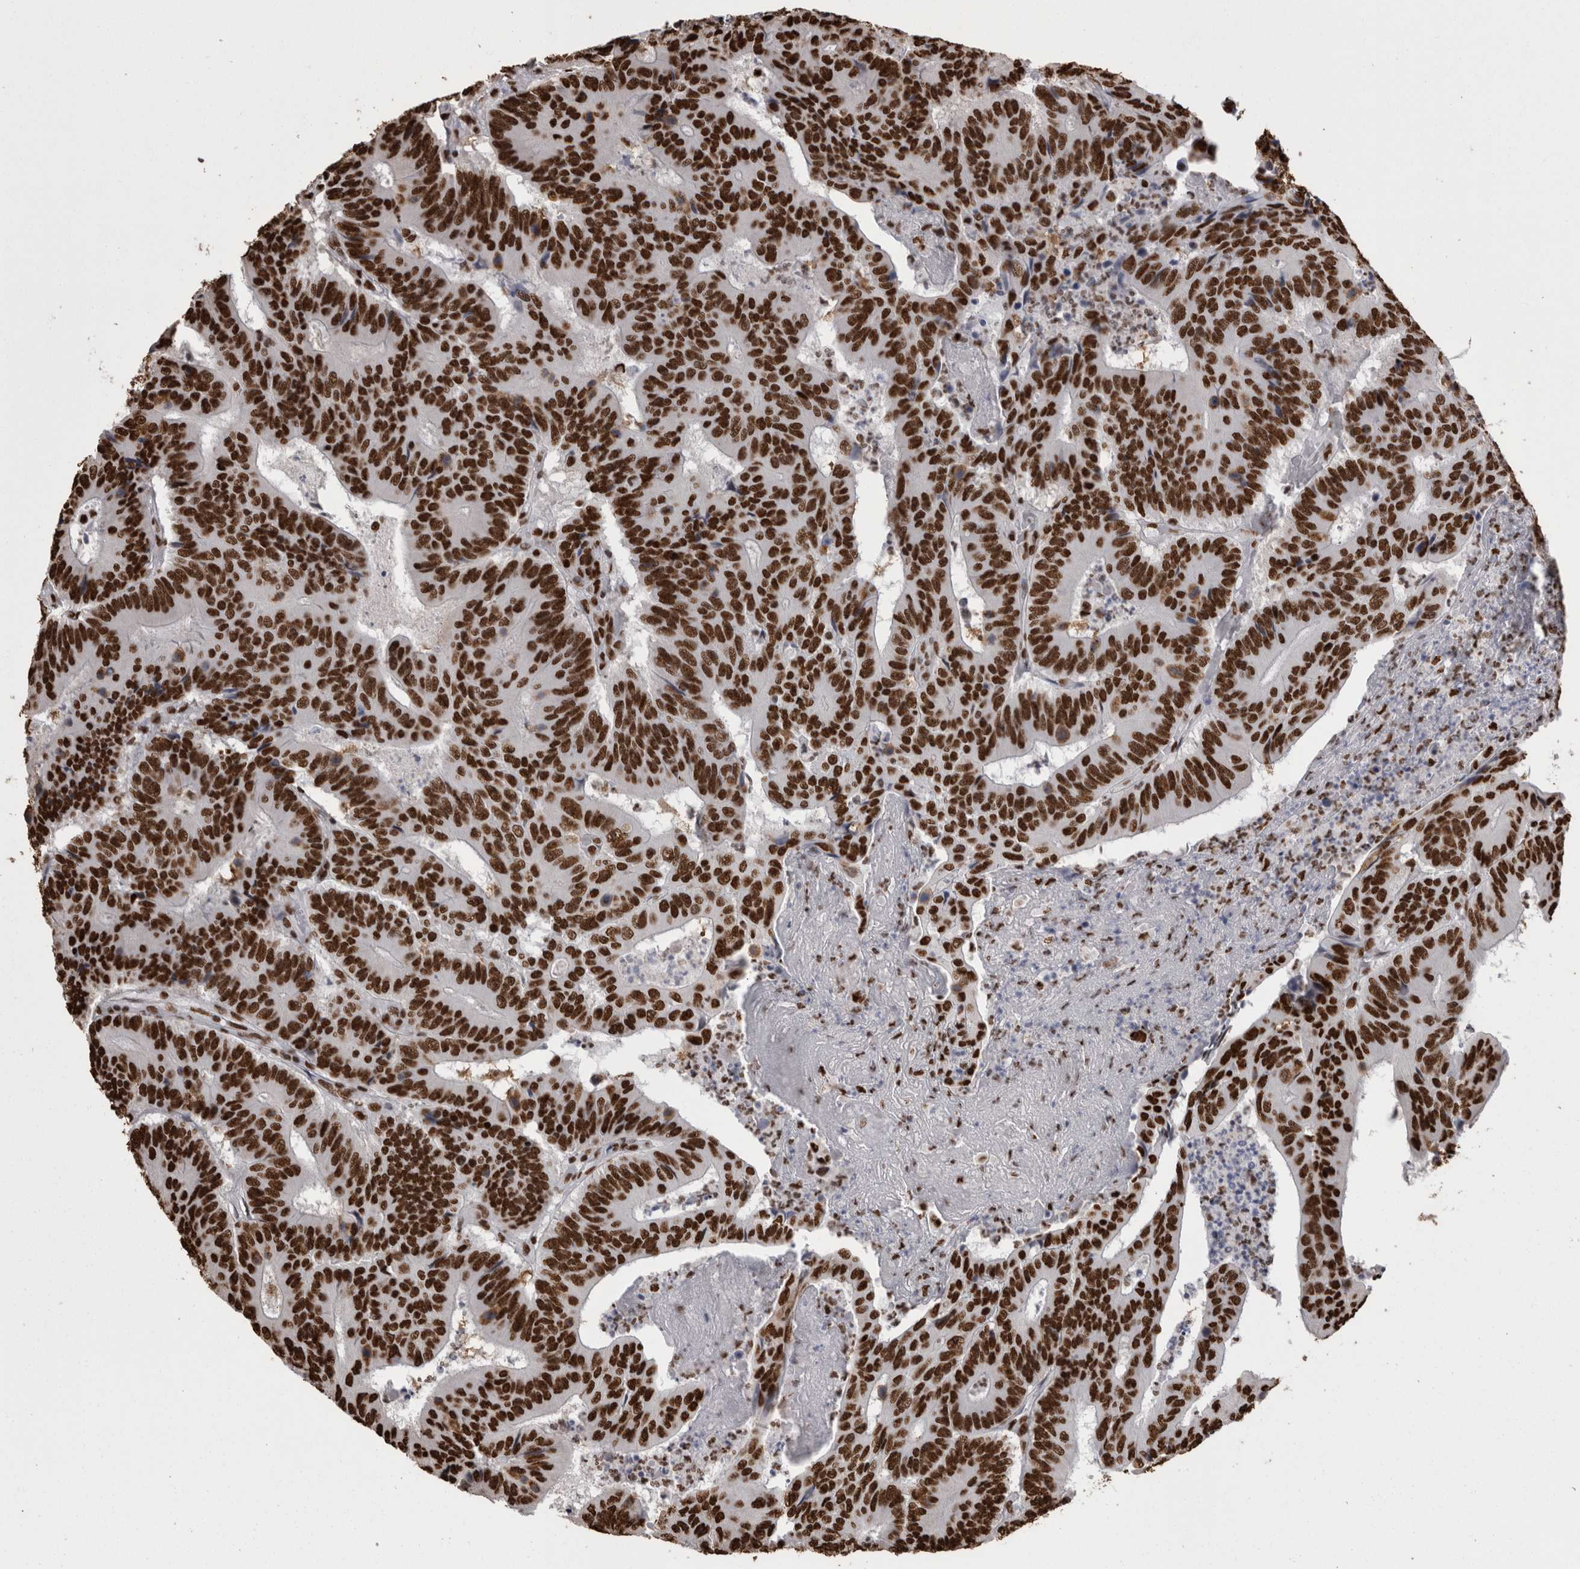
{"staining": {"intensity": "strong", "quantity": ">75%", "location": "nuclear"}, "tissue": "colorectal cancer", "cell_type": "Tumor cells", "image_type": "cancer", "snomed": [{"axis": "morphology", "description": "Adenocarcinoma, NOS"}, {"axis": "topography", "description": "Colon"}], "caption": "Immunohistochemical staining of colorectal cancer displays strong nuclear protein staining in about >75% of tumor cells.", "gene": "HNRNPM", "patient": {"sex": "male", "age": 83}}